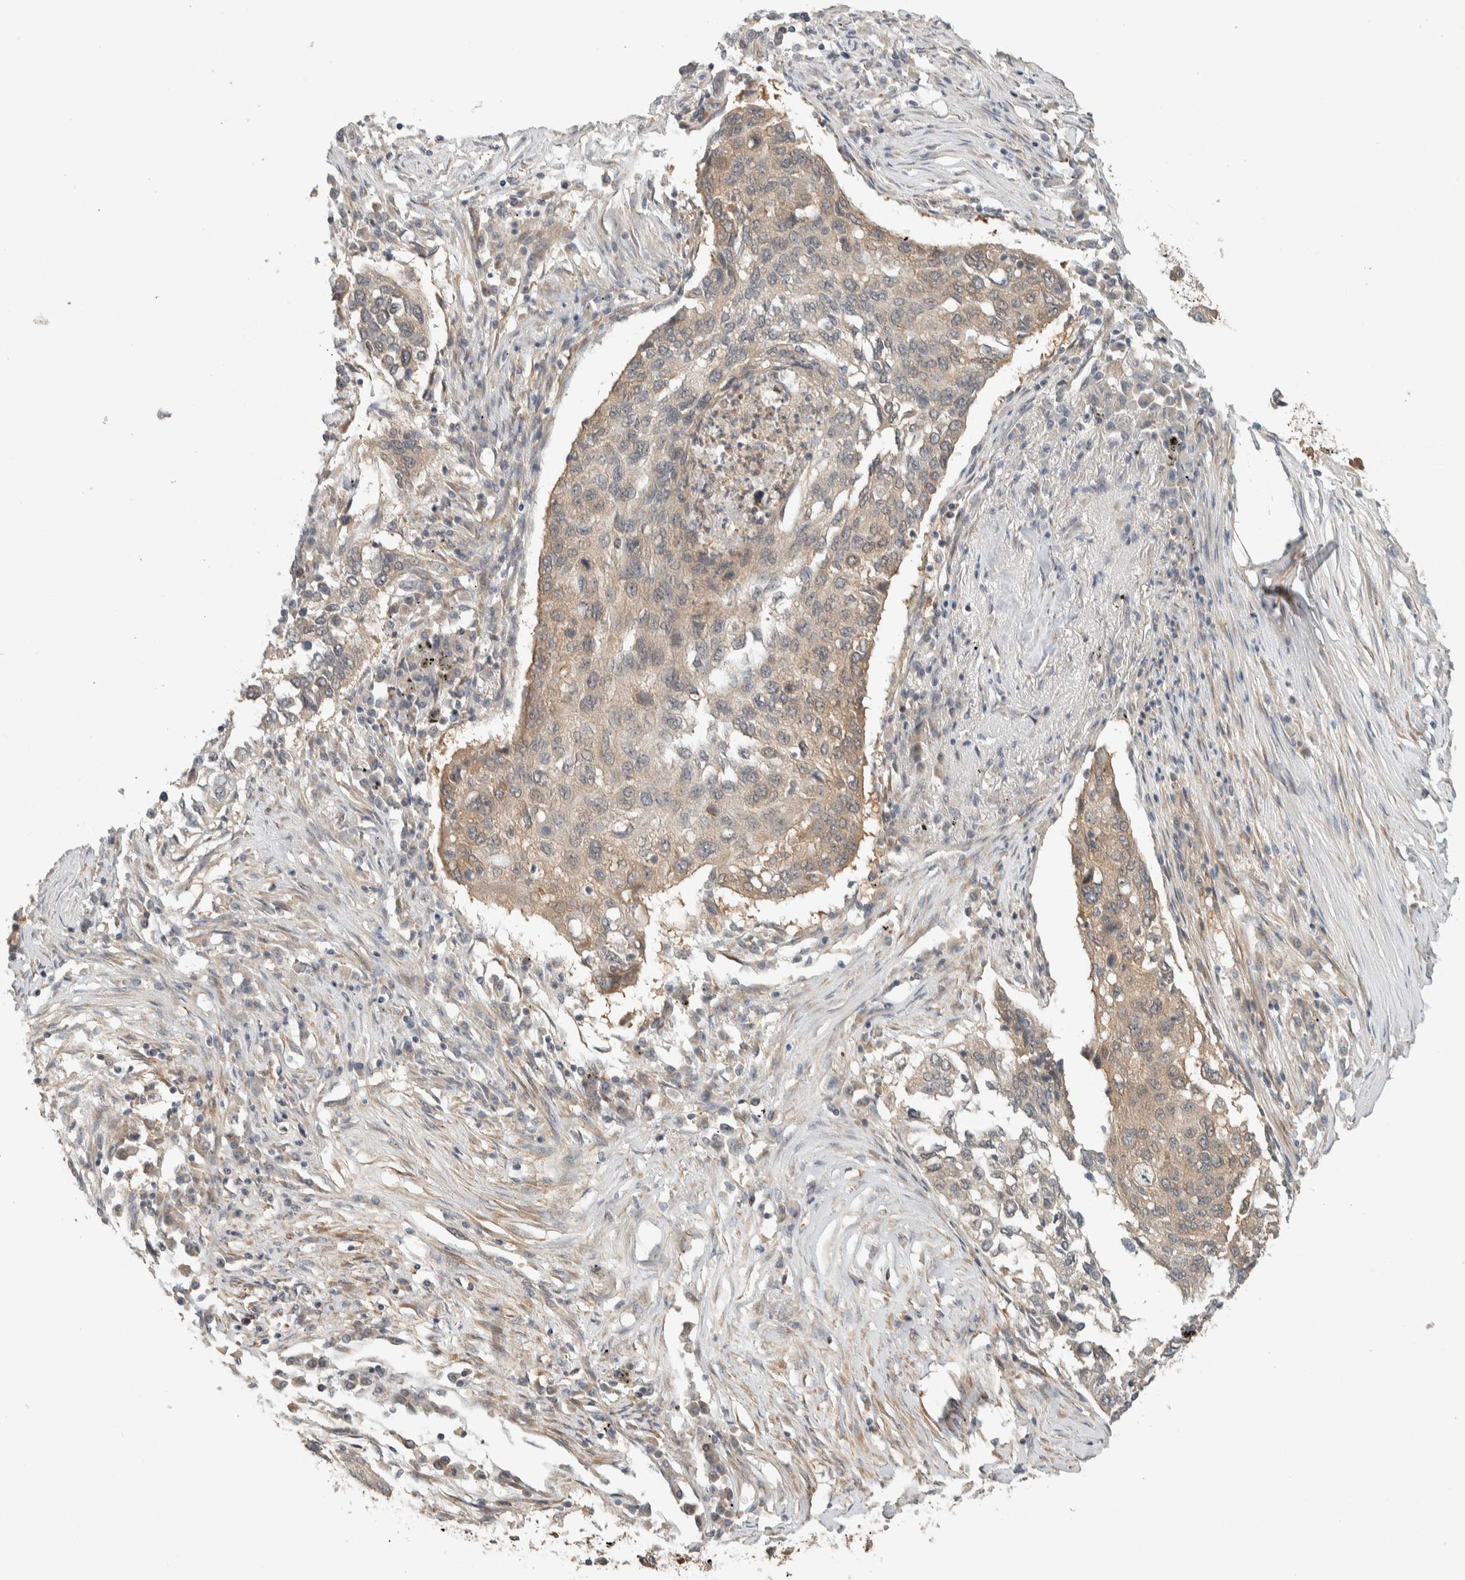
{"staining": {"intensity": "weak", "quantity": ">75%", "location": "cytoplasmic/membranous"}, "tissue": "lung cancer", "cell_type": "Tumor cells", "image_type": "cancer", "snomed": [{"axis": "morphology", "description": "Squamous cell carcinoma, NOS"}, {"axis": "topography", "description": "Lung"}], "caption": "IHC of human squamous cell carcinoma (lung) demonstrates low levels of weak cytoplasmic/membranous staining in approximately >75% of tumor cells.", "gene": "ADSS2", "patient": {"sex": "female", "age": 63}}